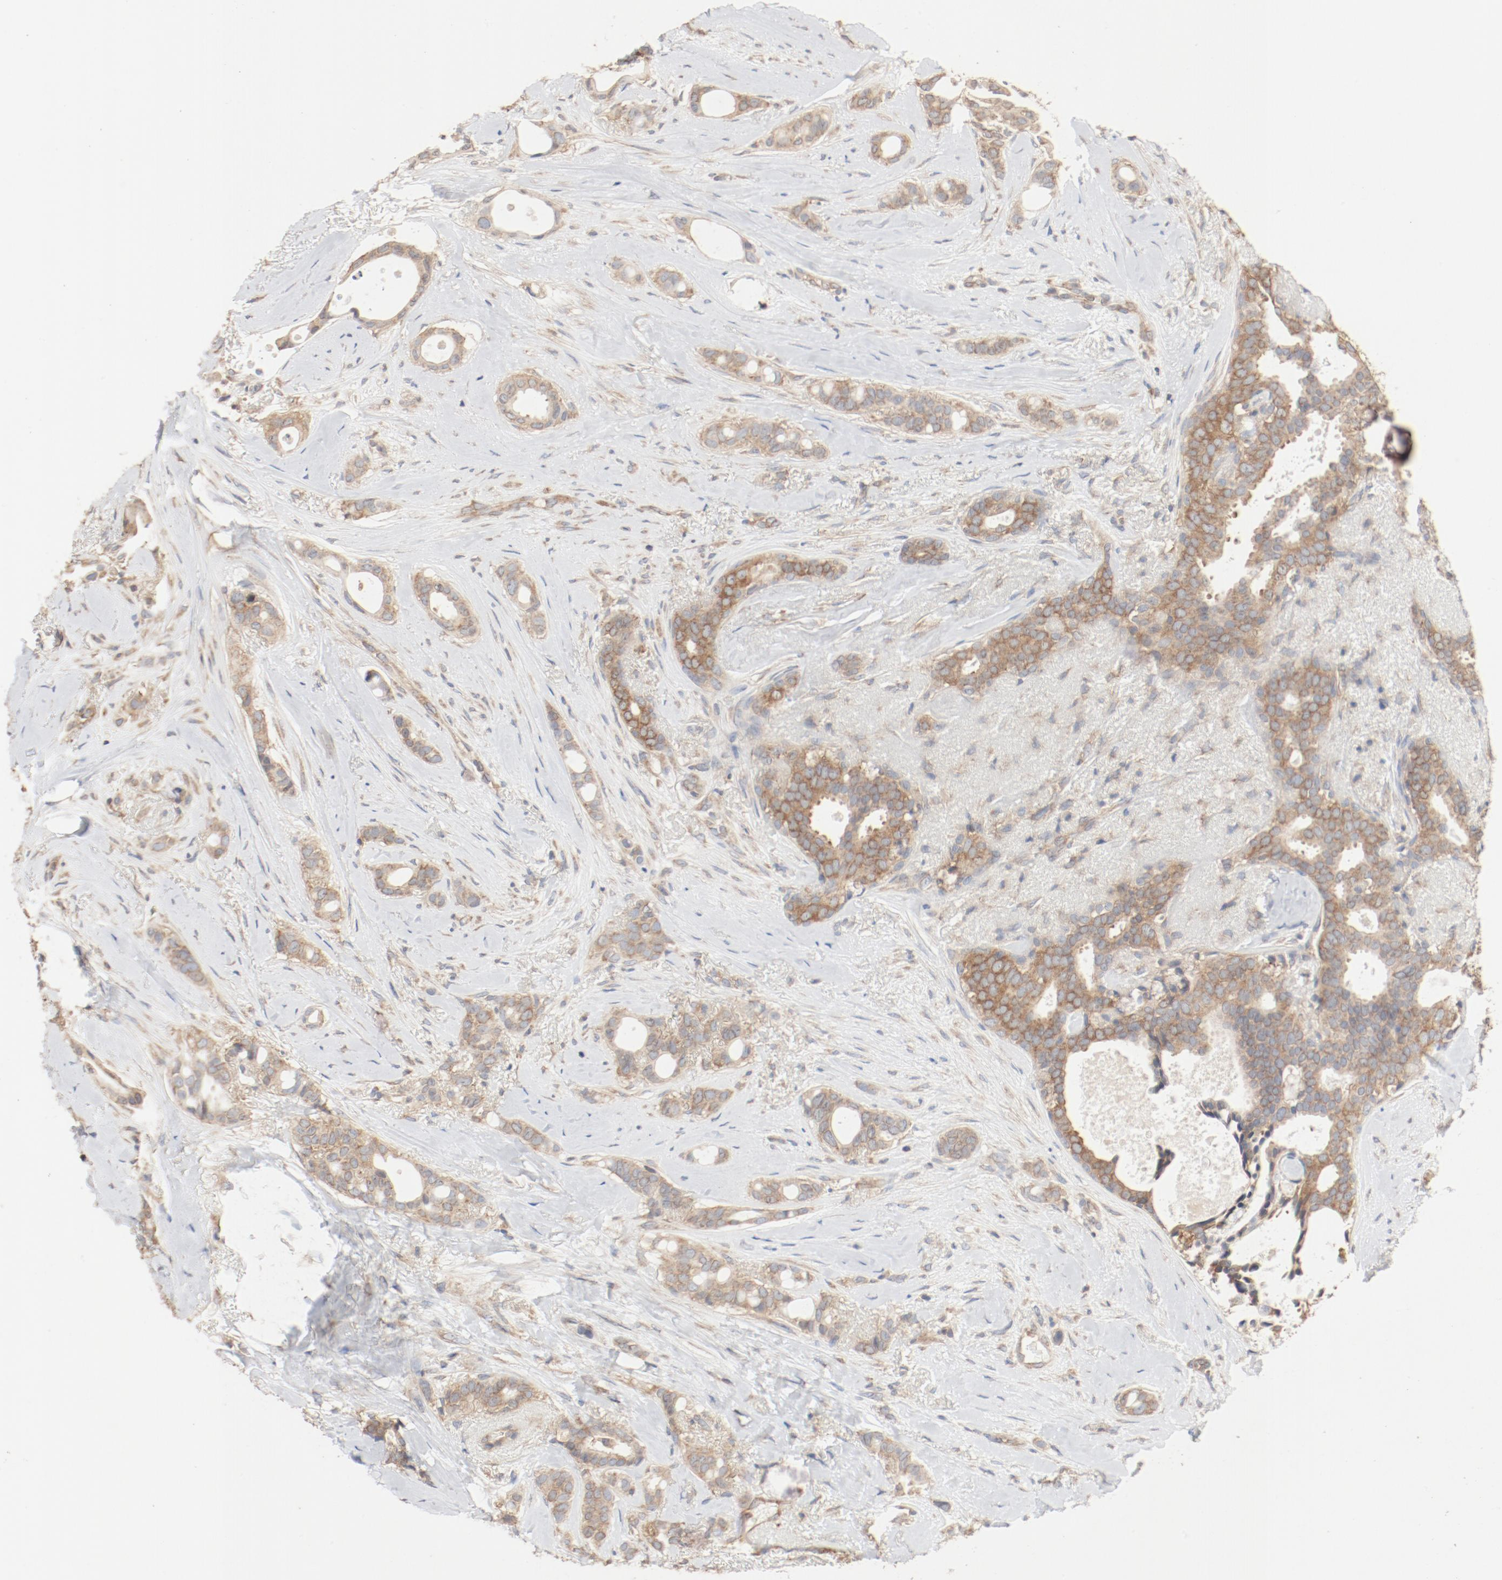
{"staining": {"intensity": "moderate", "quantity": ">75%", "location": "cytoplasmic/membranous"}, "tissue": "breast cancer", "cell_type": "Tumor cells", "image_type": "cancer", "snomed": [{"axis": "morphology", "description": "Duct carcinoma"}, {"axis": "topography", "description": "Breast"}], "caption": "Immunohistochemistry (DAB (3,3'-diaminobenzidine)) staining of breast cancer (invasive ductal carcinoma) displays moderate cytoplasmic/membranous protein positivity in approximately >75% of tumor cells.", "gene": "RPS6", "patient": {"sex": "female", "age": 54}}